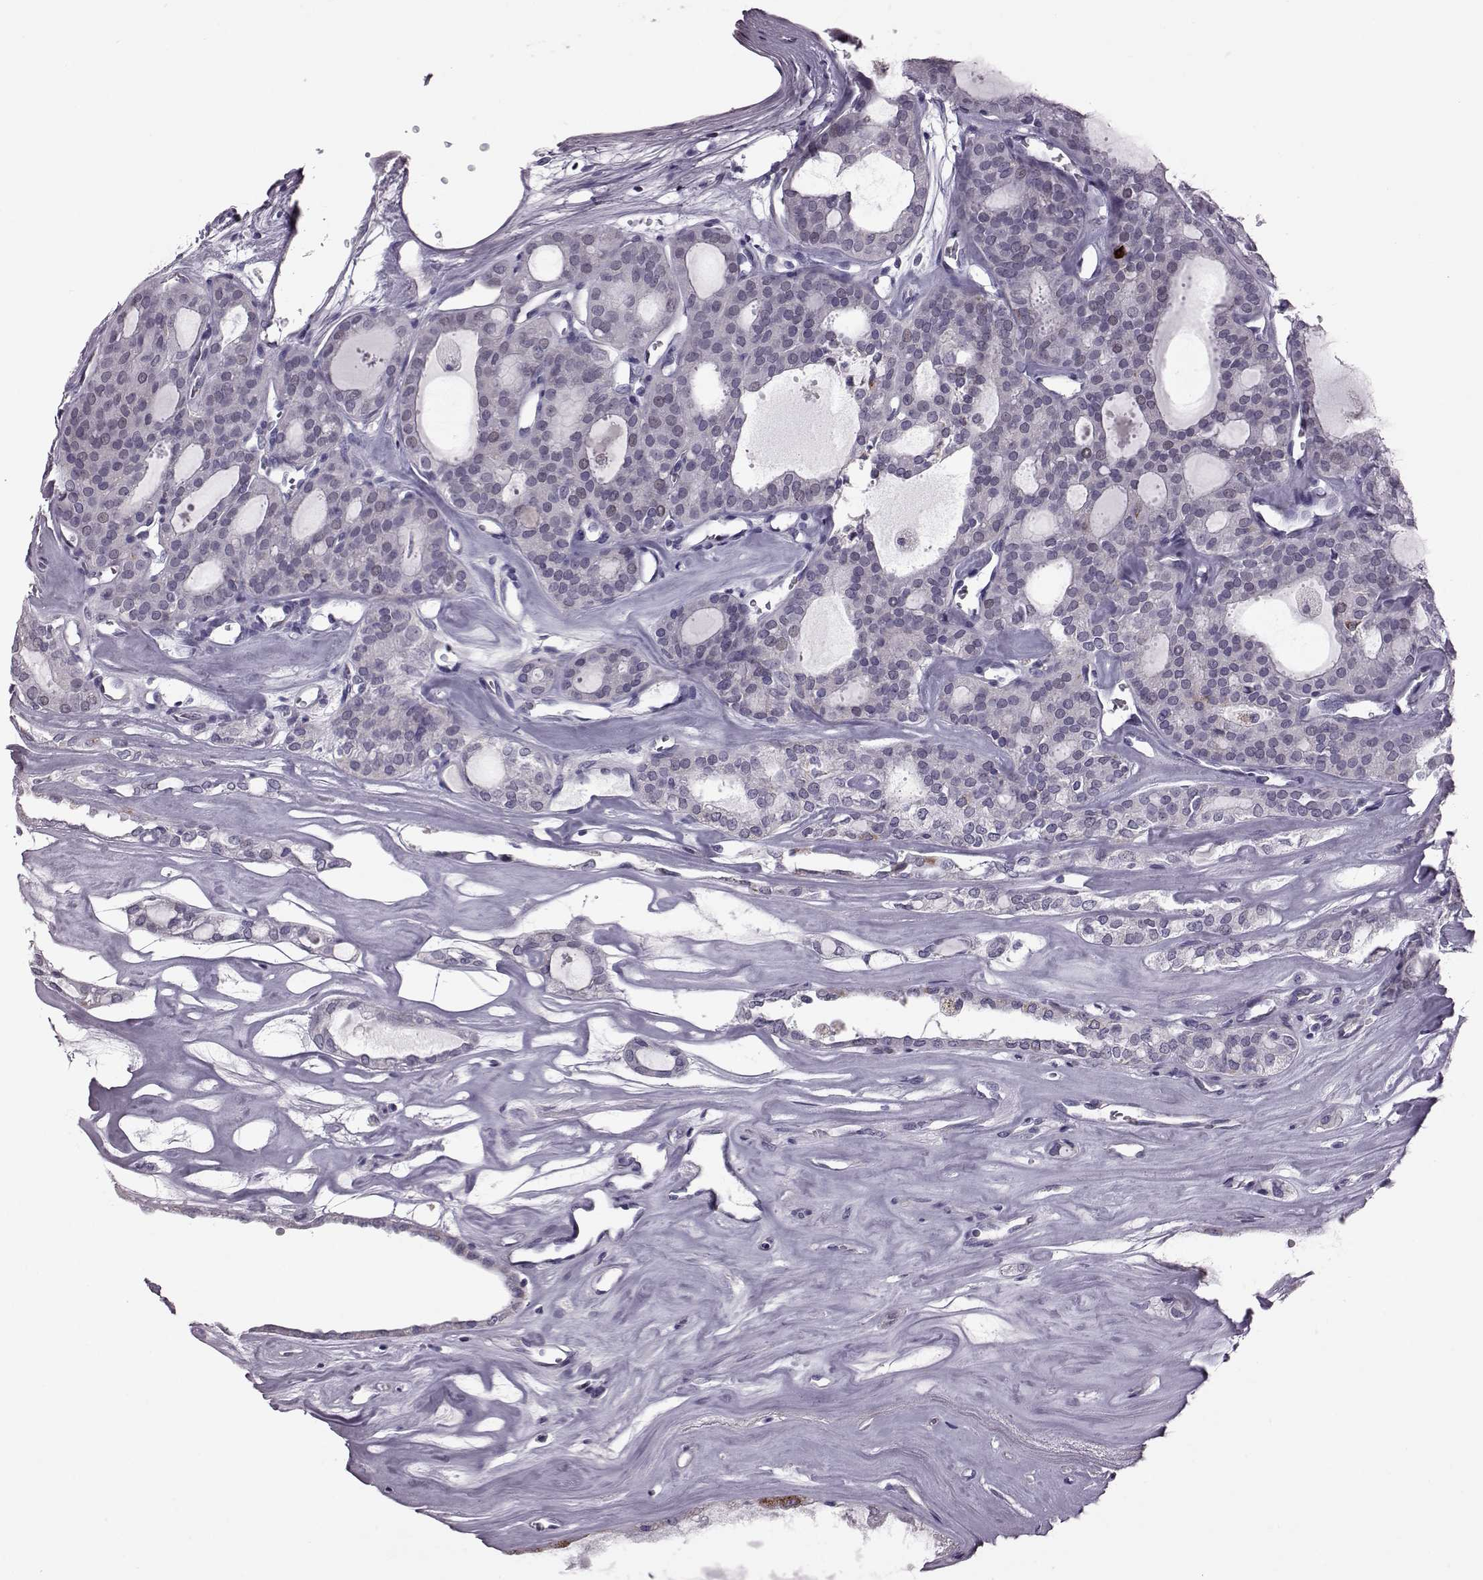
{"staining": {"intensity": "negative", "quantity": "none", "location": "none"}, "tissue": "thyroid cancer", "cell_type": "Tumor cells", "image_type": "cancer", "snomed": [{"axis": "morphology", "description": "Follicular adenoma carcinoma, NOS"}, {"axis": "topography", "description": "Thyroid gland"}], "caption": "Micrograph shows no protein staining in tumor cells of thyroid cancer tissue.", "gene": "RIMS2", "patient": {"sex": "male", "age": 75}}